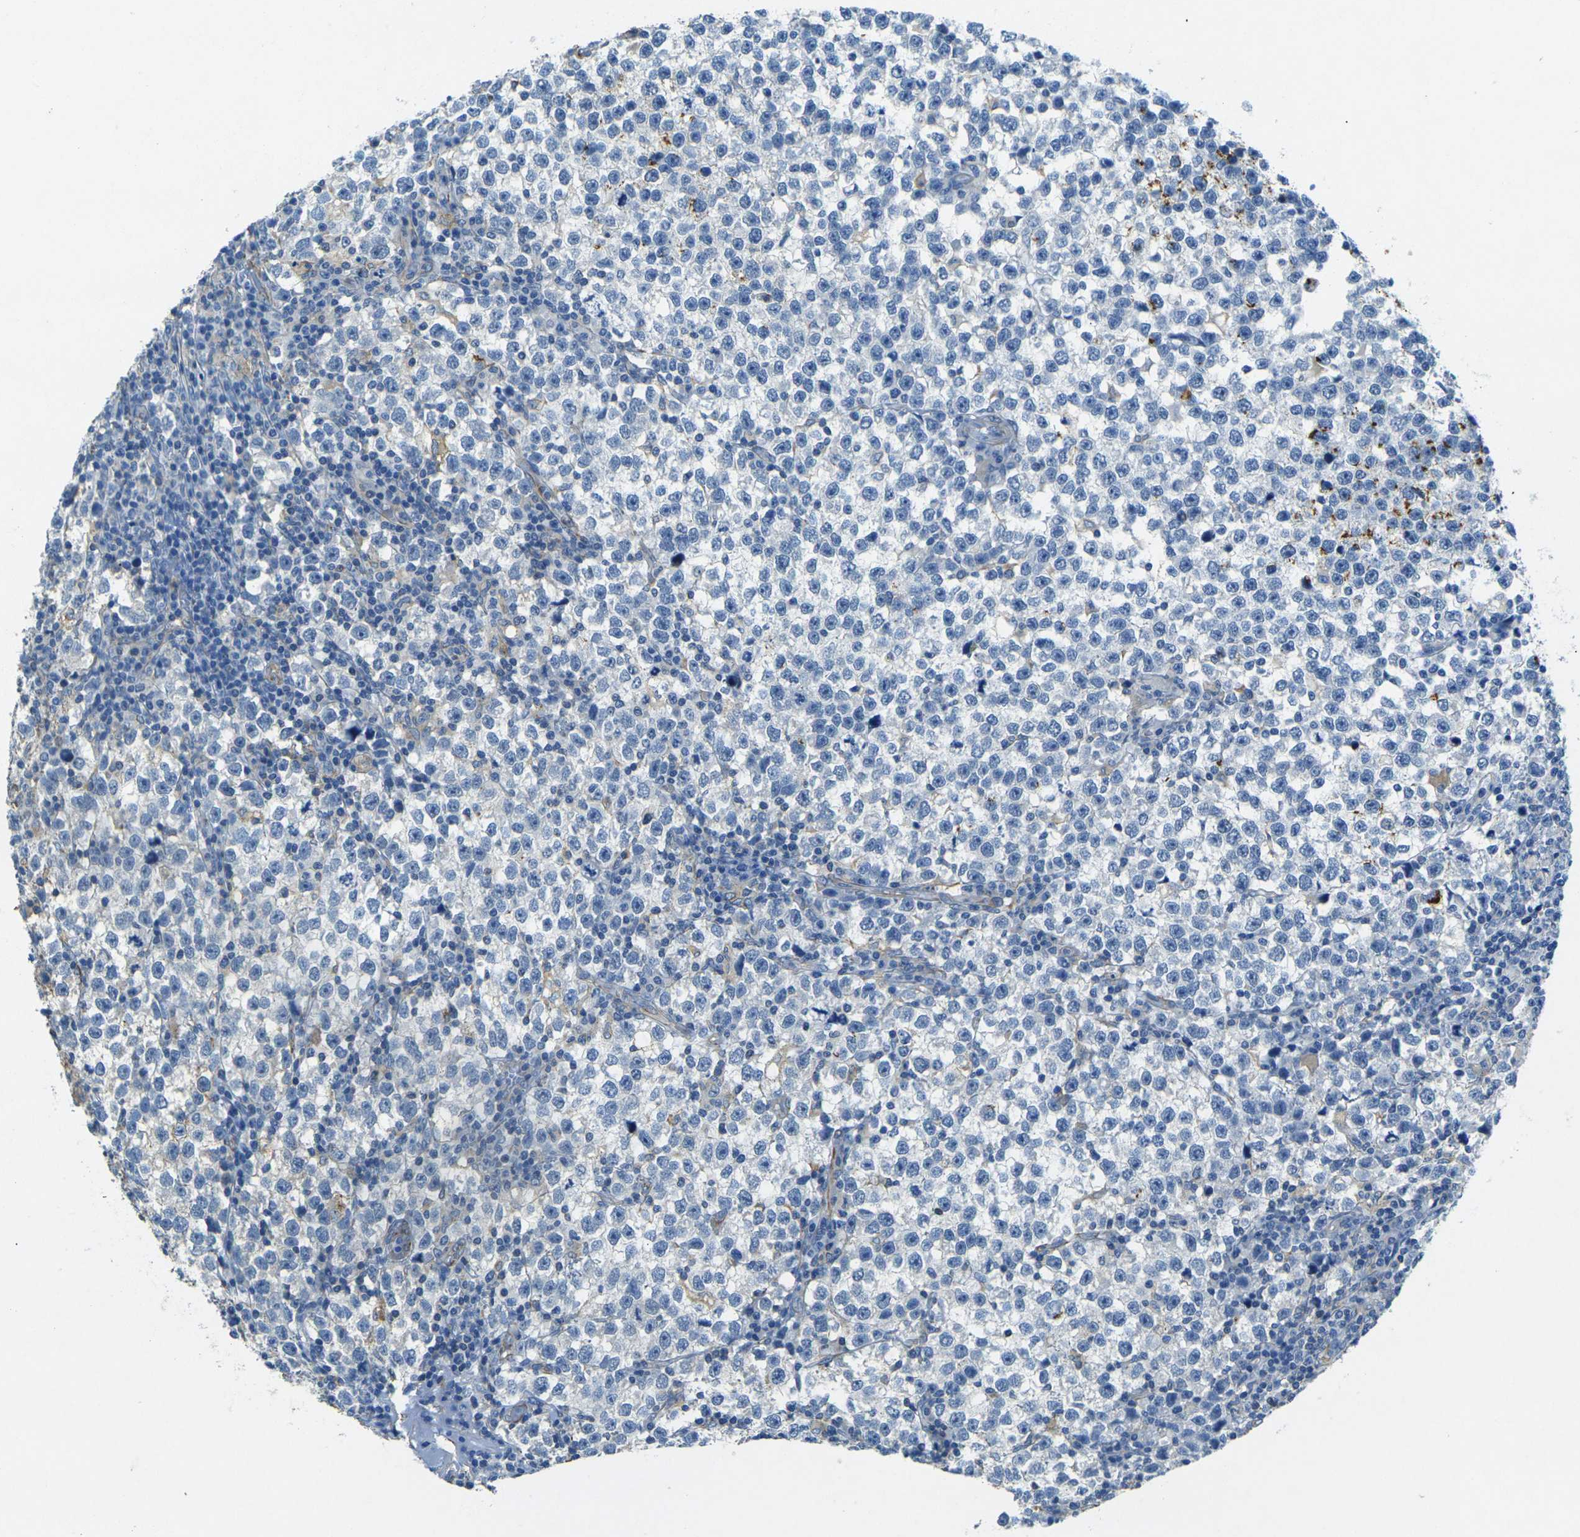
{"staining": {"intensity": "negative", "quantity": "none", "location": "none"}, "tissue": "testis cancer", "cell_type": "Tumor cells", "image_type": "cancer", "snomed": [{"axis": "morphology", "description": "Seminoma, NOS"}, {"axis": "topography", "description": "Testis"}], "caption": "This is an immunohistochemistry histopathology image of testis seminoma. There is no expression in tumor cells.", "gene": "SORT1", "patient": {"sex": "male", "age": 43}}